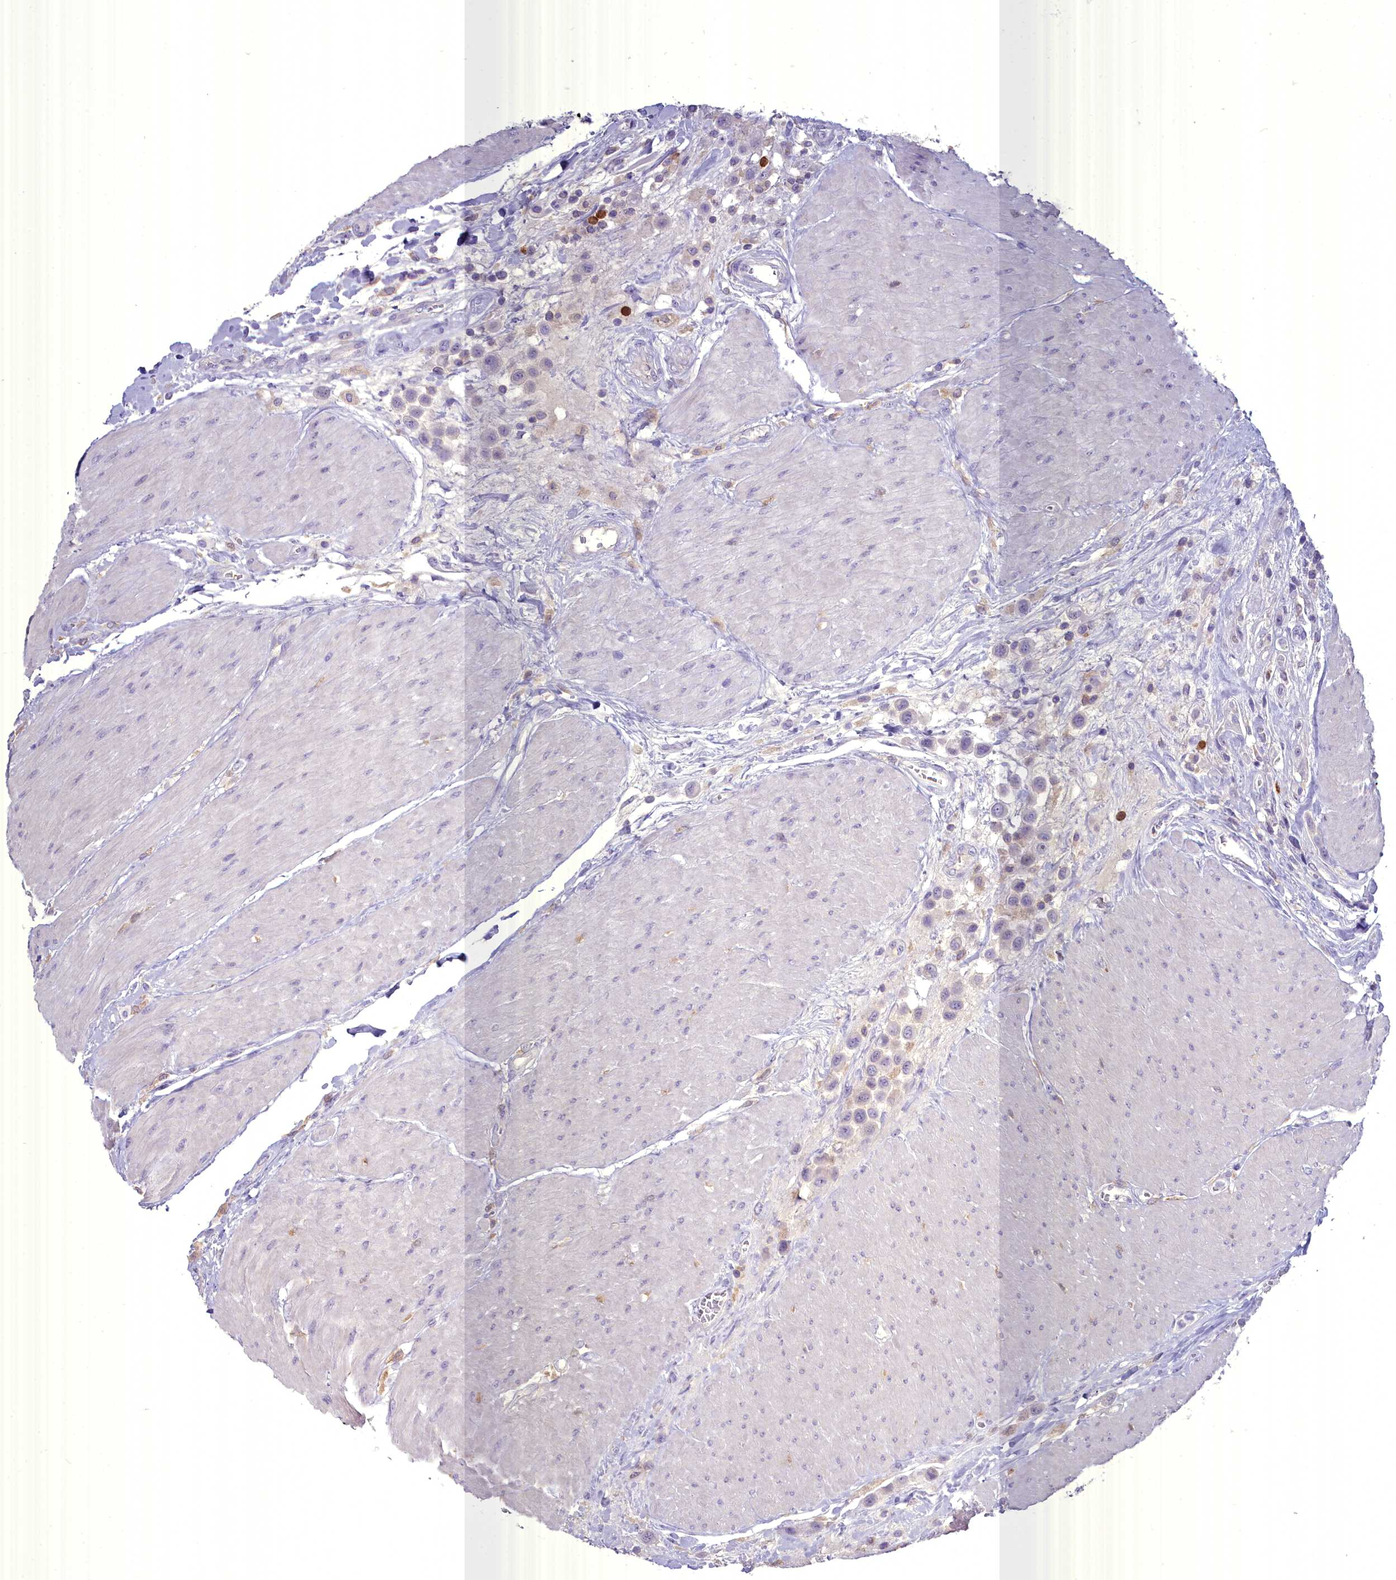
{"staining": {"intensity": "negative", "quantity": "none", "location": "none"}, "tissue": "urothelial cancer", "cell_type": "Tumor cells", "image_type": "cancer", "snomed": [{"axis": "morphology", "description": "Urothelial carcinoma, High grade"}, {"axis": "topography", "description": "Urinary bladder"}], "caption": "This is an immunohistochemistry (IHC) histopathology image of human urothelial cancer. There is no expression in tumor cells.", "gene": "BLNK", "patient": {"sex": "male", "age": 50}}